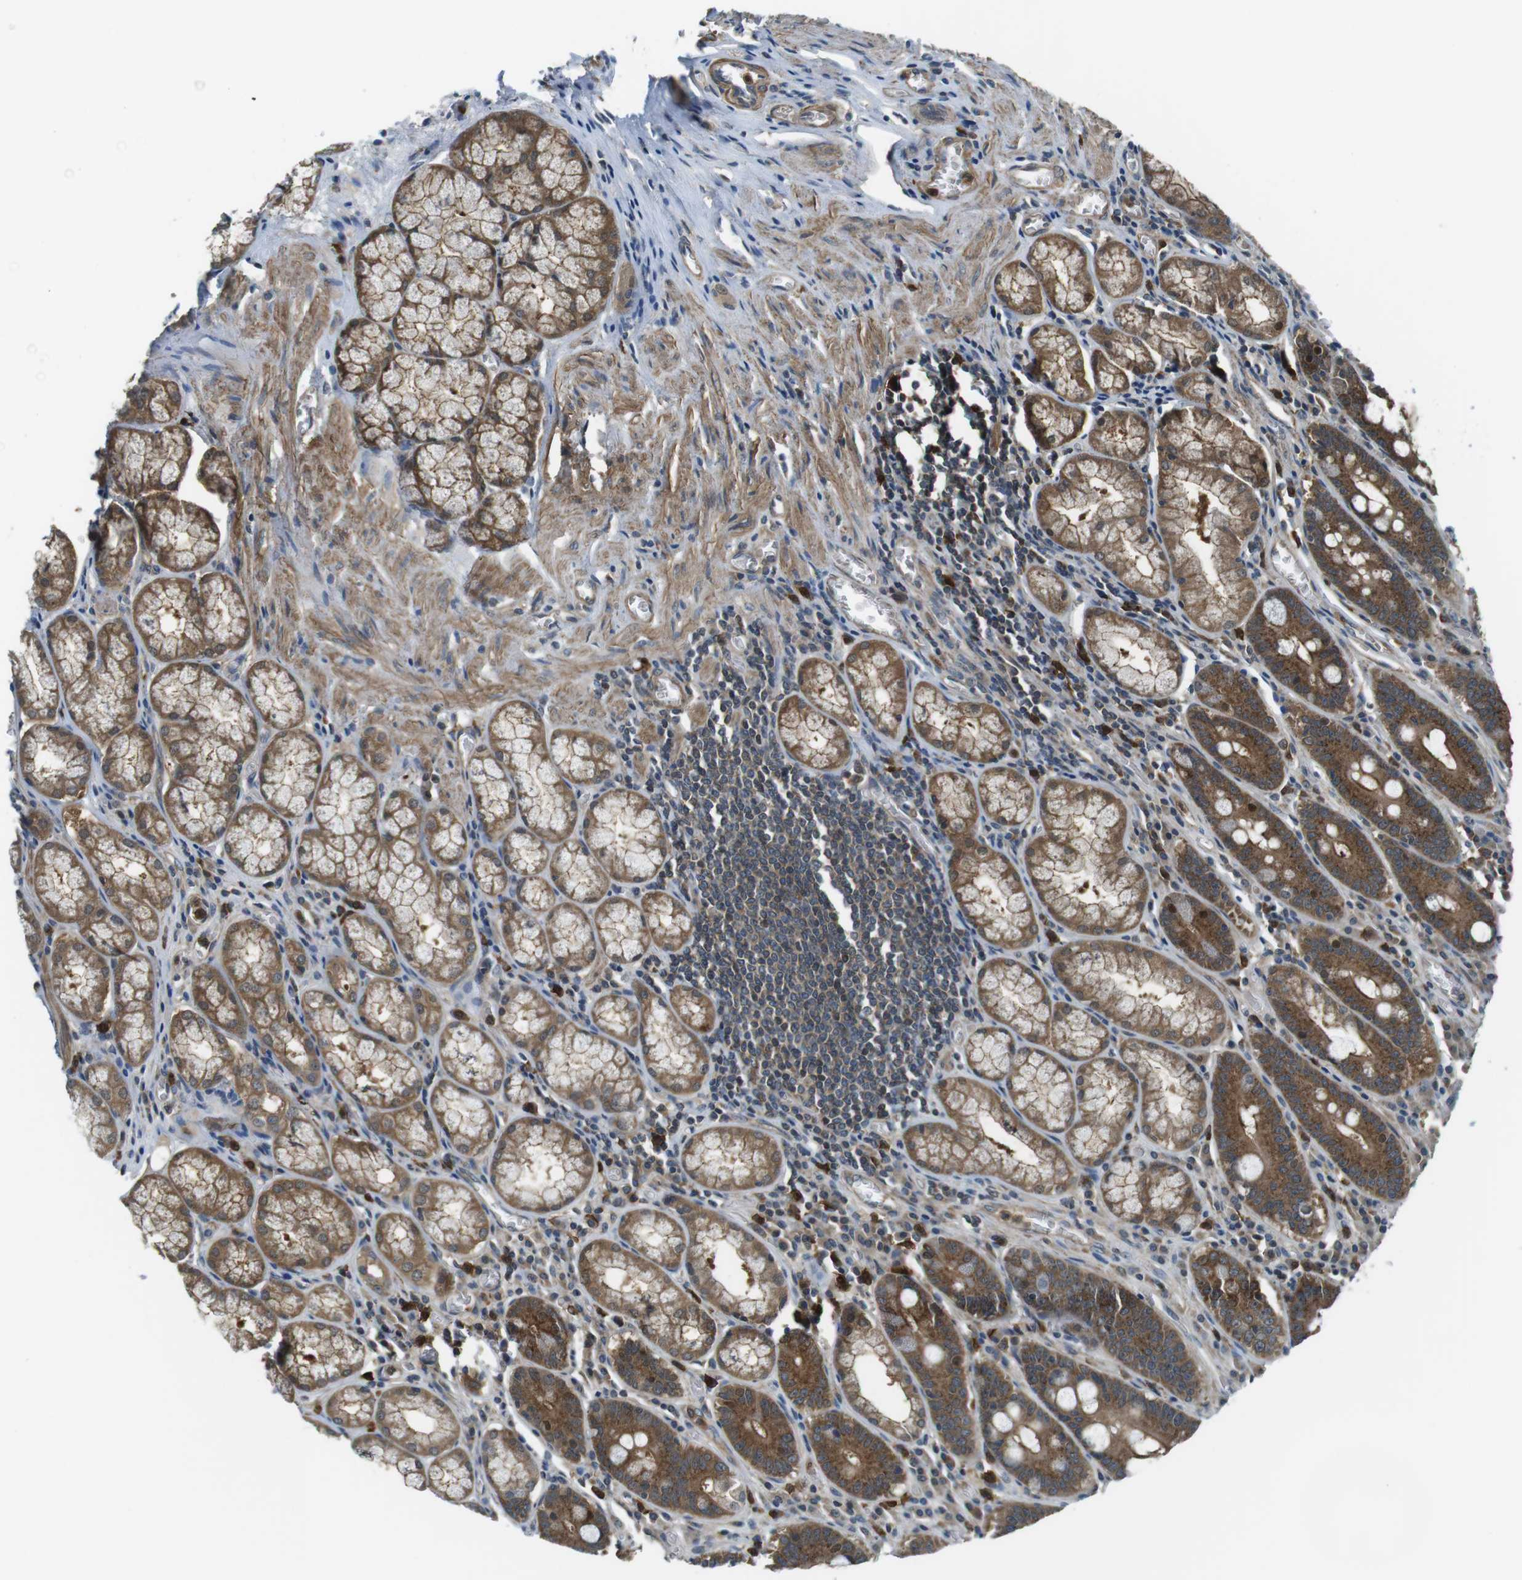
{"staining": {"intensity": "moderate", "quantity": ">75%", "location": "cytoplasmic/membranous"}, "tissue": "stomach", "cell_type": "Glandular cells", "image_type": "normal", "snomed": [{"axis": "morphology", "description": "Normal tissue, NOS"}, {"axis": "topography", "description": "Stomach, lower"}], "caption": "A brown stain labels moderate cytoplasmic/membranous expression of a protein in glandular cells of unremarkable human stomach.", "gene": "LRRC3B", "patient": {"sex": "male", "age": 56}}